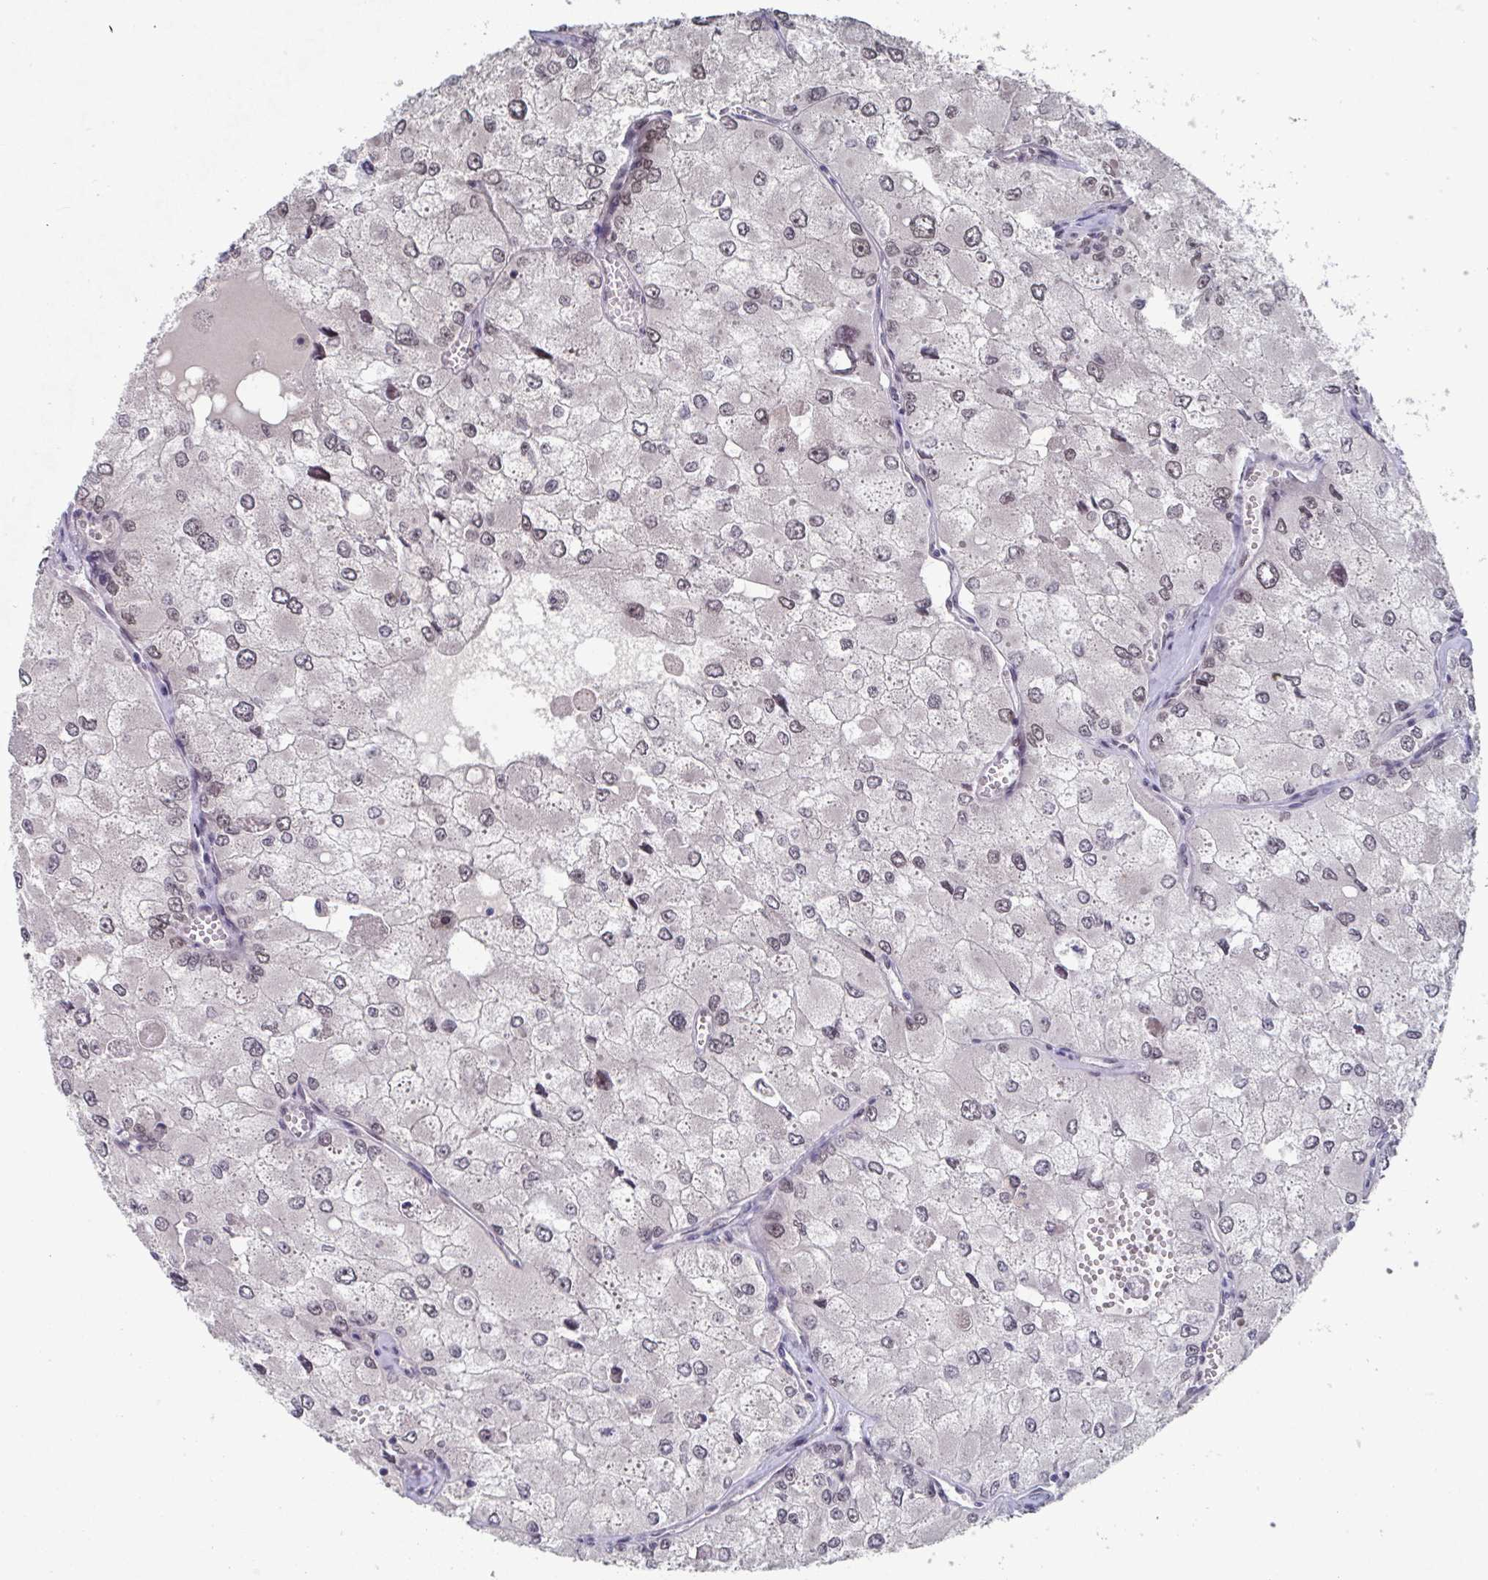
{"staining": {"intensity": "moderate", "quantity": "25%-75%", "location": "nuclear"}, "tissue": "renal cancer", "cell_type": "Tumor cells", "image_type": "cancer", "snomed": [{"axis": "morphology", "description": "Adenocarcinoma, NOS"}, {"axis": "topography", "description": "Kidney"}], "caption": "This micrograph reveals immunohistochemistry (IHC) staining of human renal cancer (adenocarcinoma), with medium moderate nuclear staining in about 25%-75% of tumor cells.", "gene": "JMJD1C", "patient": {"sex": "female", "age": 70}}